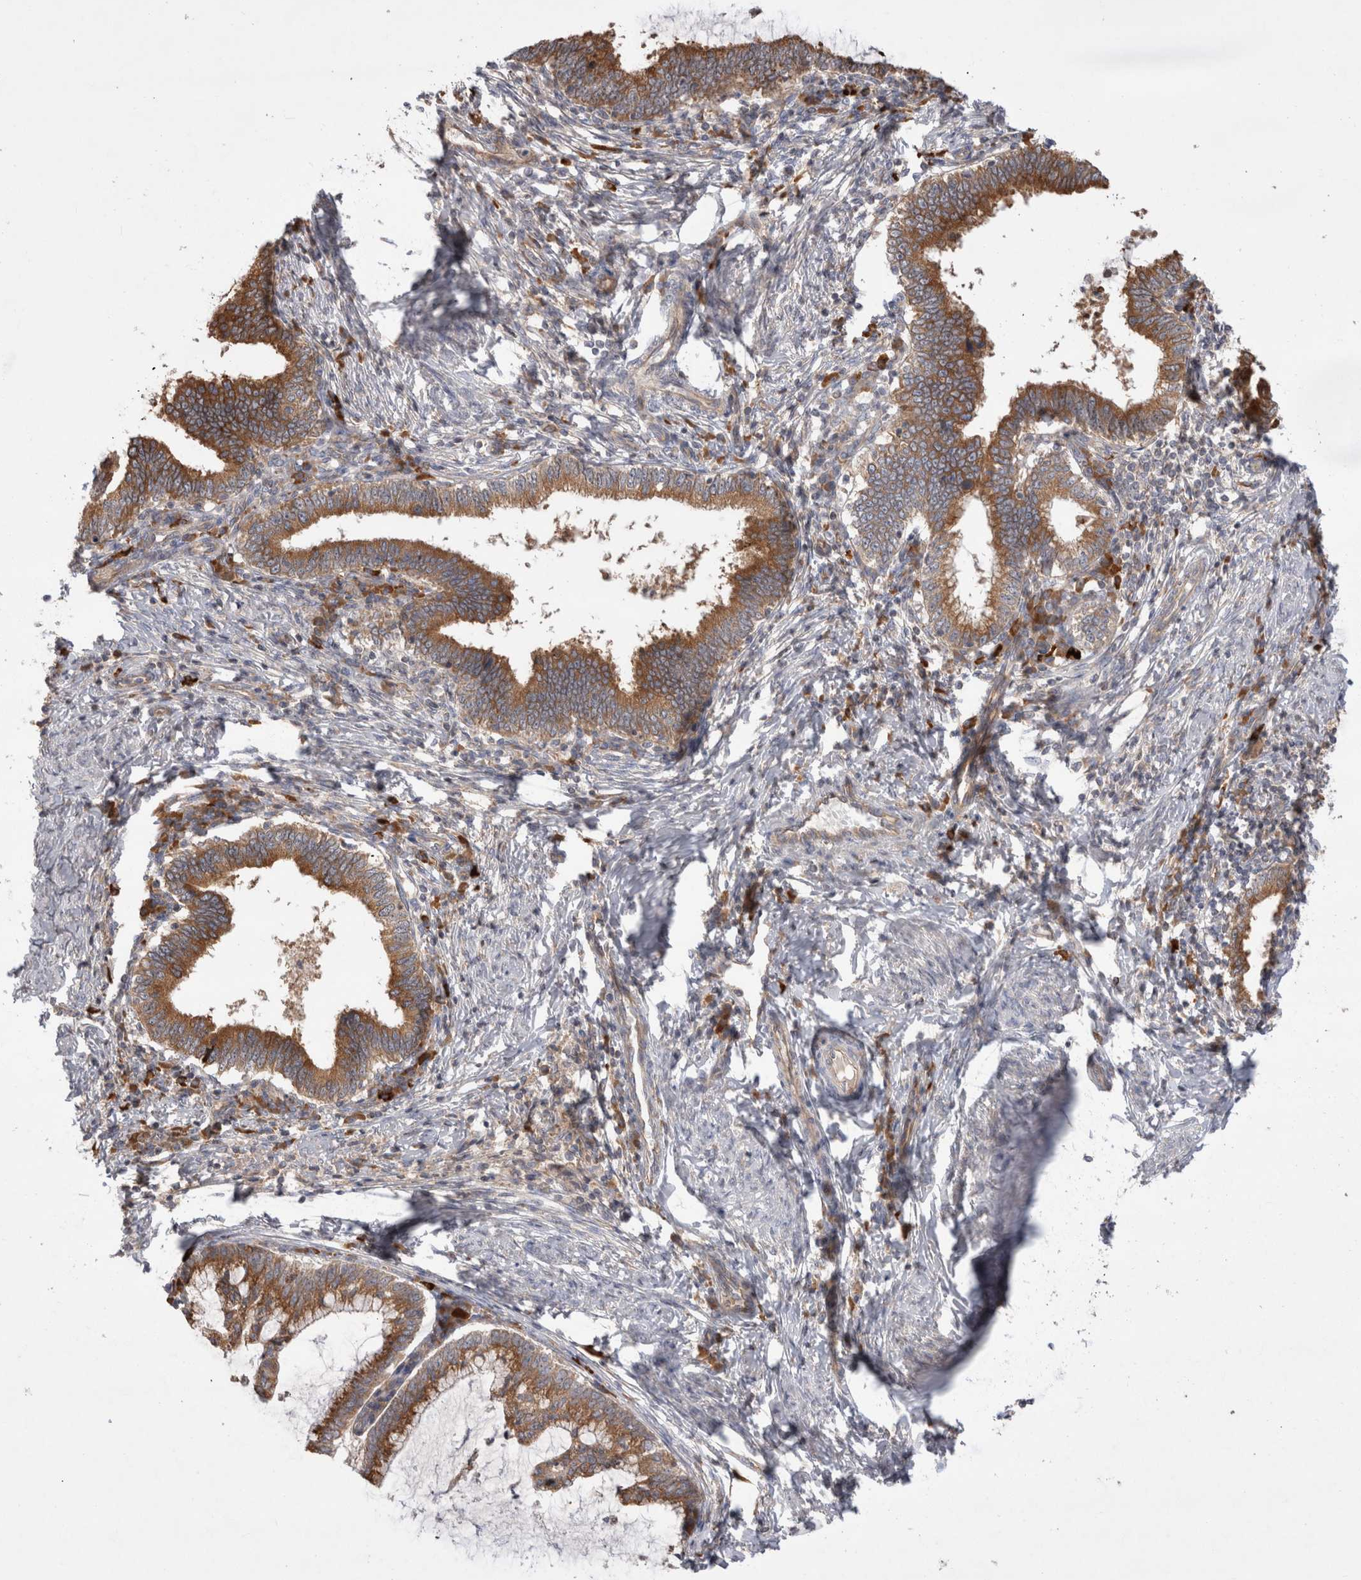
{"staining": {"intensity": "moderate", "quantity": ">75%", "location": "cytoplasmic/membranous"}, "tissue": "cervical cancer", "cell_type": "Tumor cells", "image_type": "cancer", "snomed": [{"axis": "morphology", "description": "Adenocarcinoma, NOS"}, {"axis": "topography", "description": "Cervix"}], "caption": "IHC (DAB) staining of human cervical cancer (adenocarcinoma) shows moderate cytoplasmic/membranous protein expression in about >75% of tumor cells.", "gene": "PDCD10", "patient": {"sex": "female", "age": 36}}